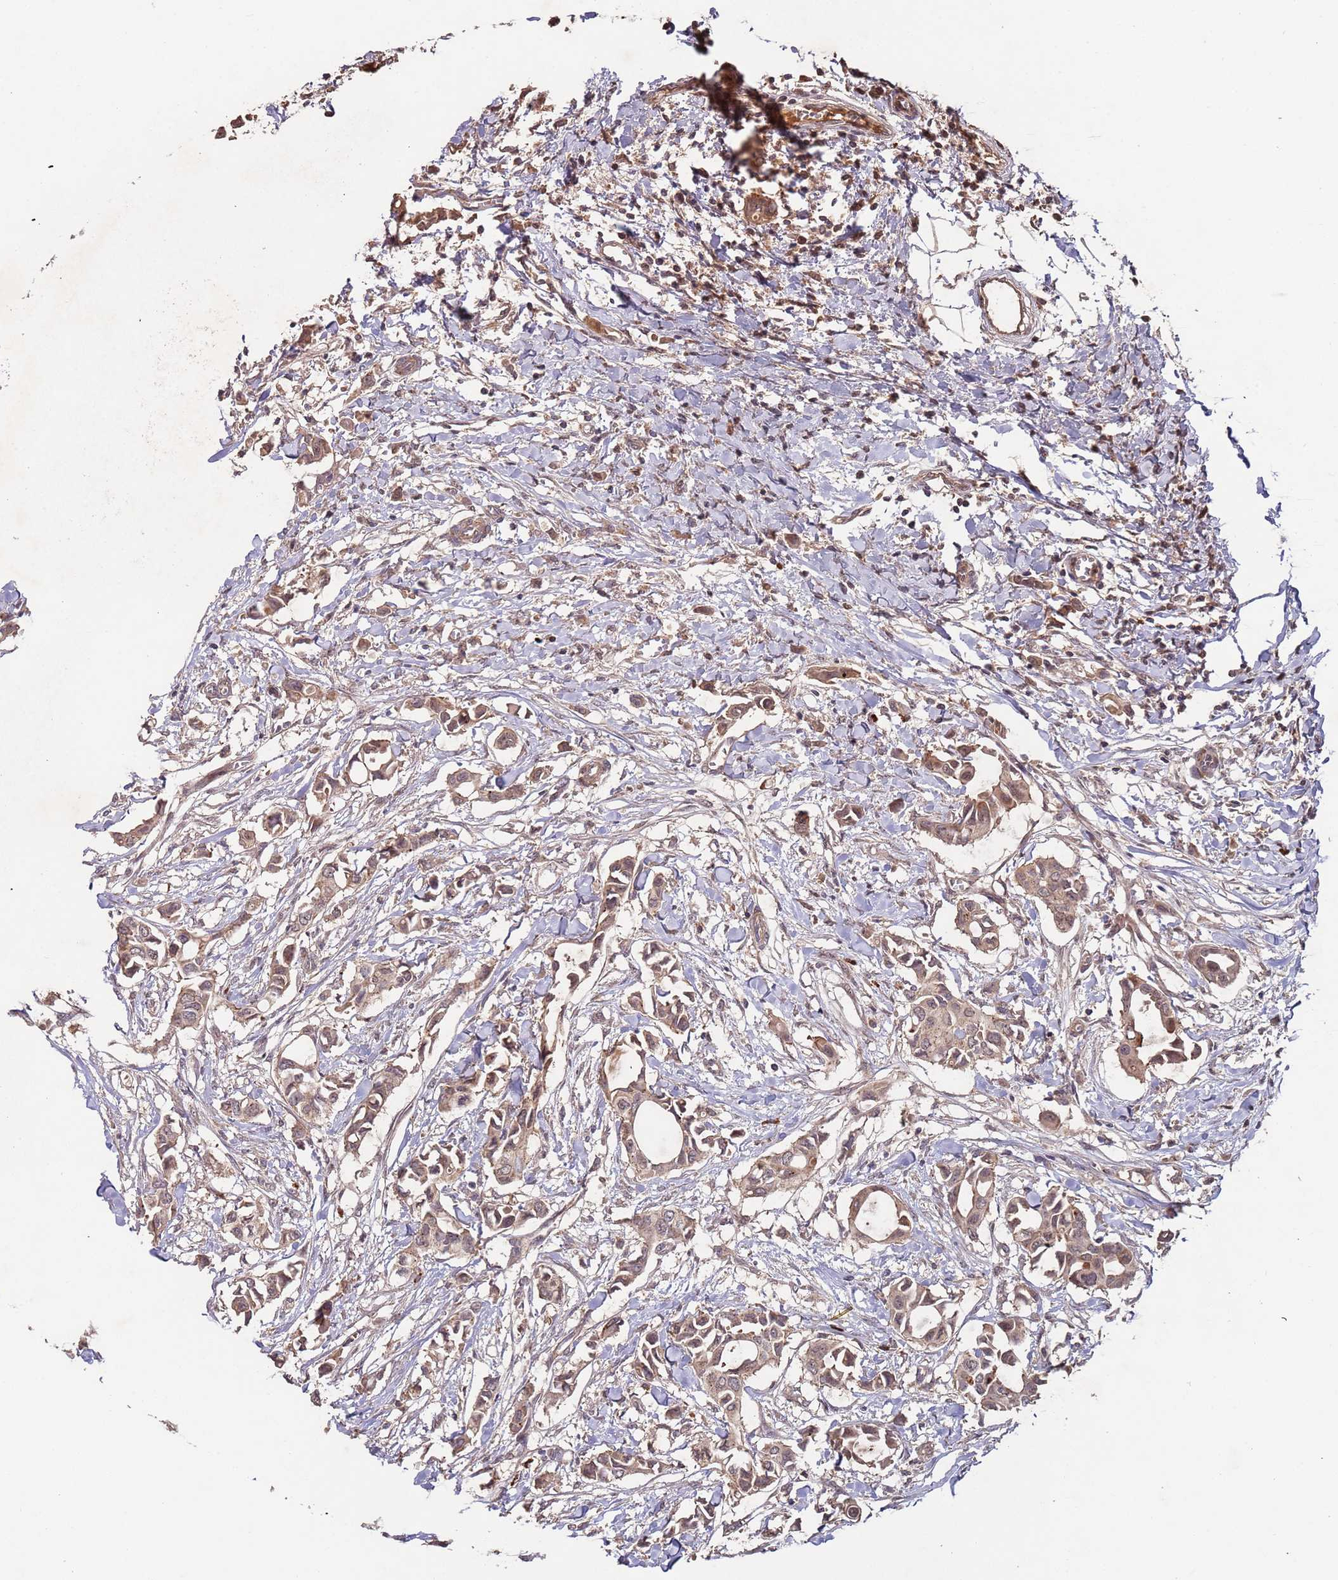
{"staining": {"intensity": "moderate", "quantity": ">75%", "location": "cytoplasmic/membranous"}, "tissue": "breast cancer", "cell_type": "Tumor cells", "image_type": "cancer", "snomed": [{"axis": "morphology", "description": "Duct carcinoma"}, {"axis": "topography", "description": "Breast"}], "caption": "Tumor cells demonstrate medium levels of moderate cytoplasmic/membranous staining in about >75% of cells in human breast invasive ductal carcinoma.", "gene": "KANSL1L", "patient": {"sex": "female", "age": 41}}